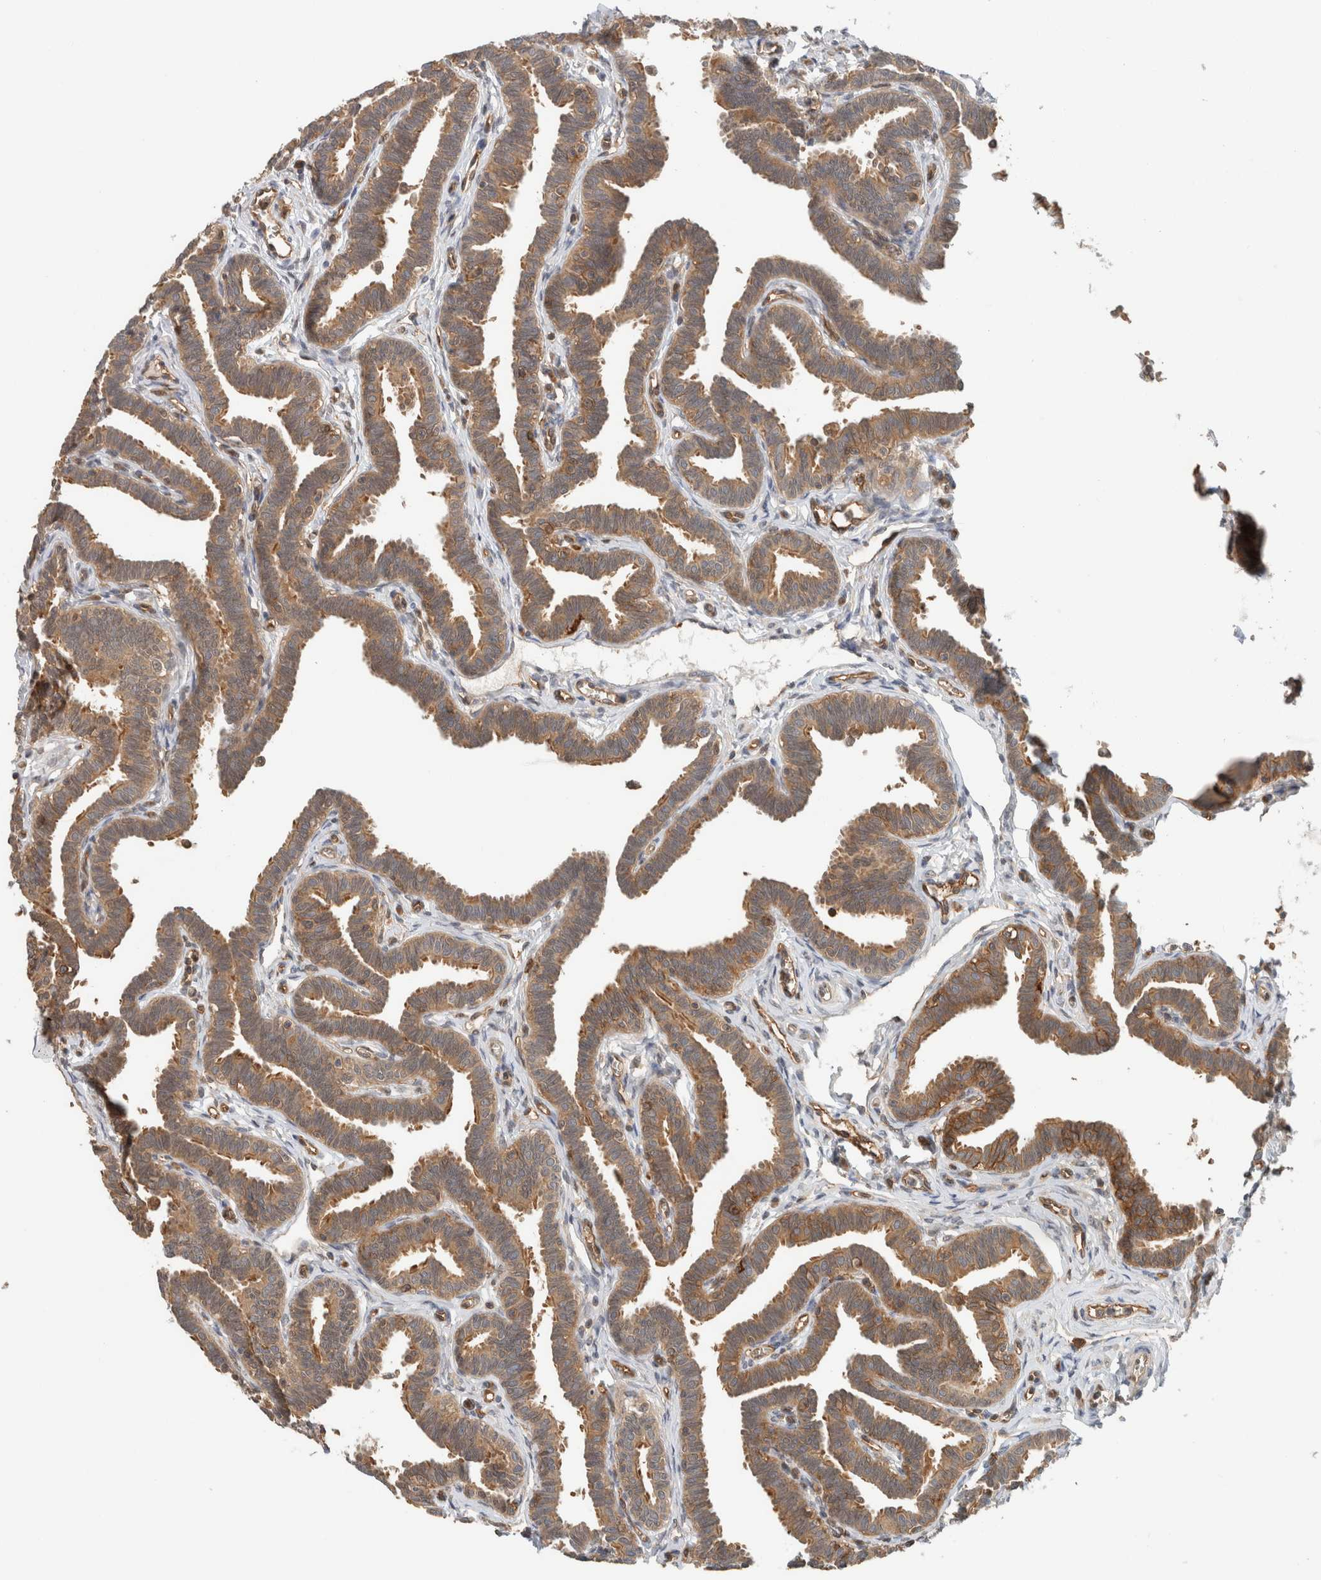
{"staining": {"intensity": "moderate", "quantity": ">75%", "location": "cytoplasmic/membranous"}, "tissue": "fallopian tube", "cell_type": "Glandular cells", "image_type": "normal", "snomed": [{"axis": "morphology", "description": "Normal tissue, NOS"}, {"axis": "topography", "description": "Fallopian tube"}, {"axis": "topography", "description": "Ovary"}], "caption": "Immunohistochemistry (IHC) (DAB) staining of benign fallopian tube reveals moderate cytoplasmic/membranous protein staining in approximately >75% of glandular cells.", "gene": "PFDN4", "patient": {"sex": "female", "age": 23}}